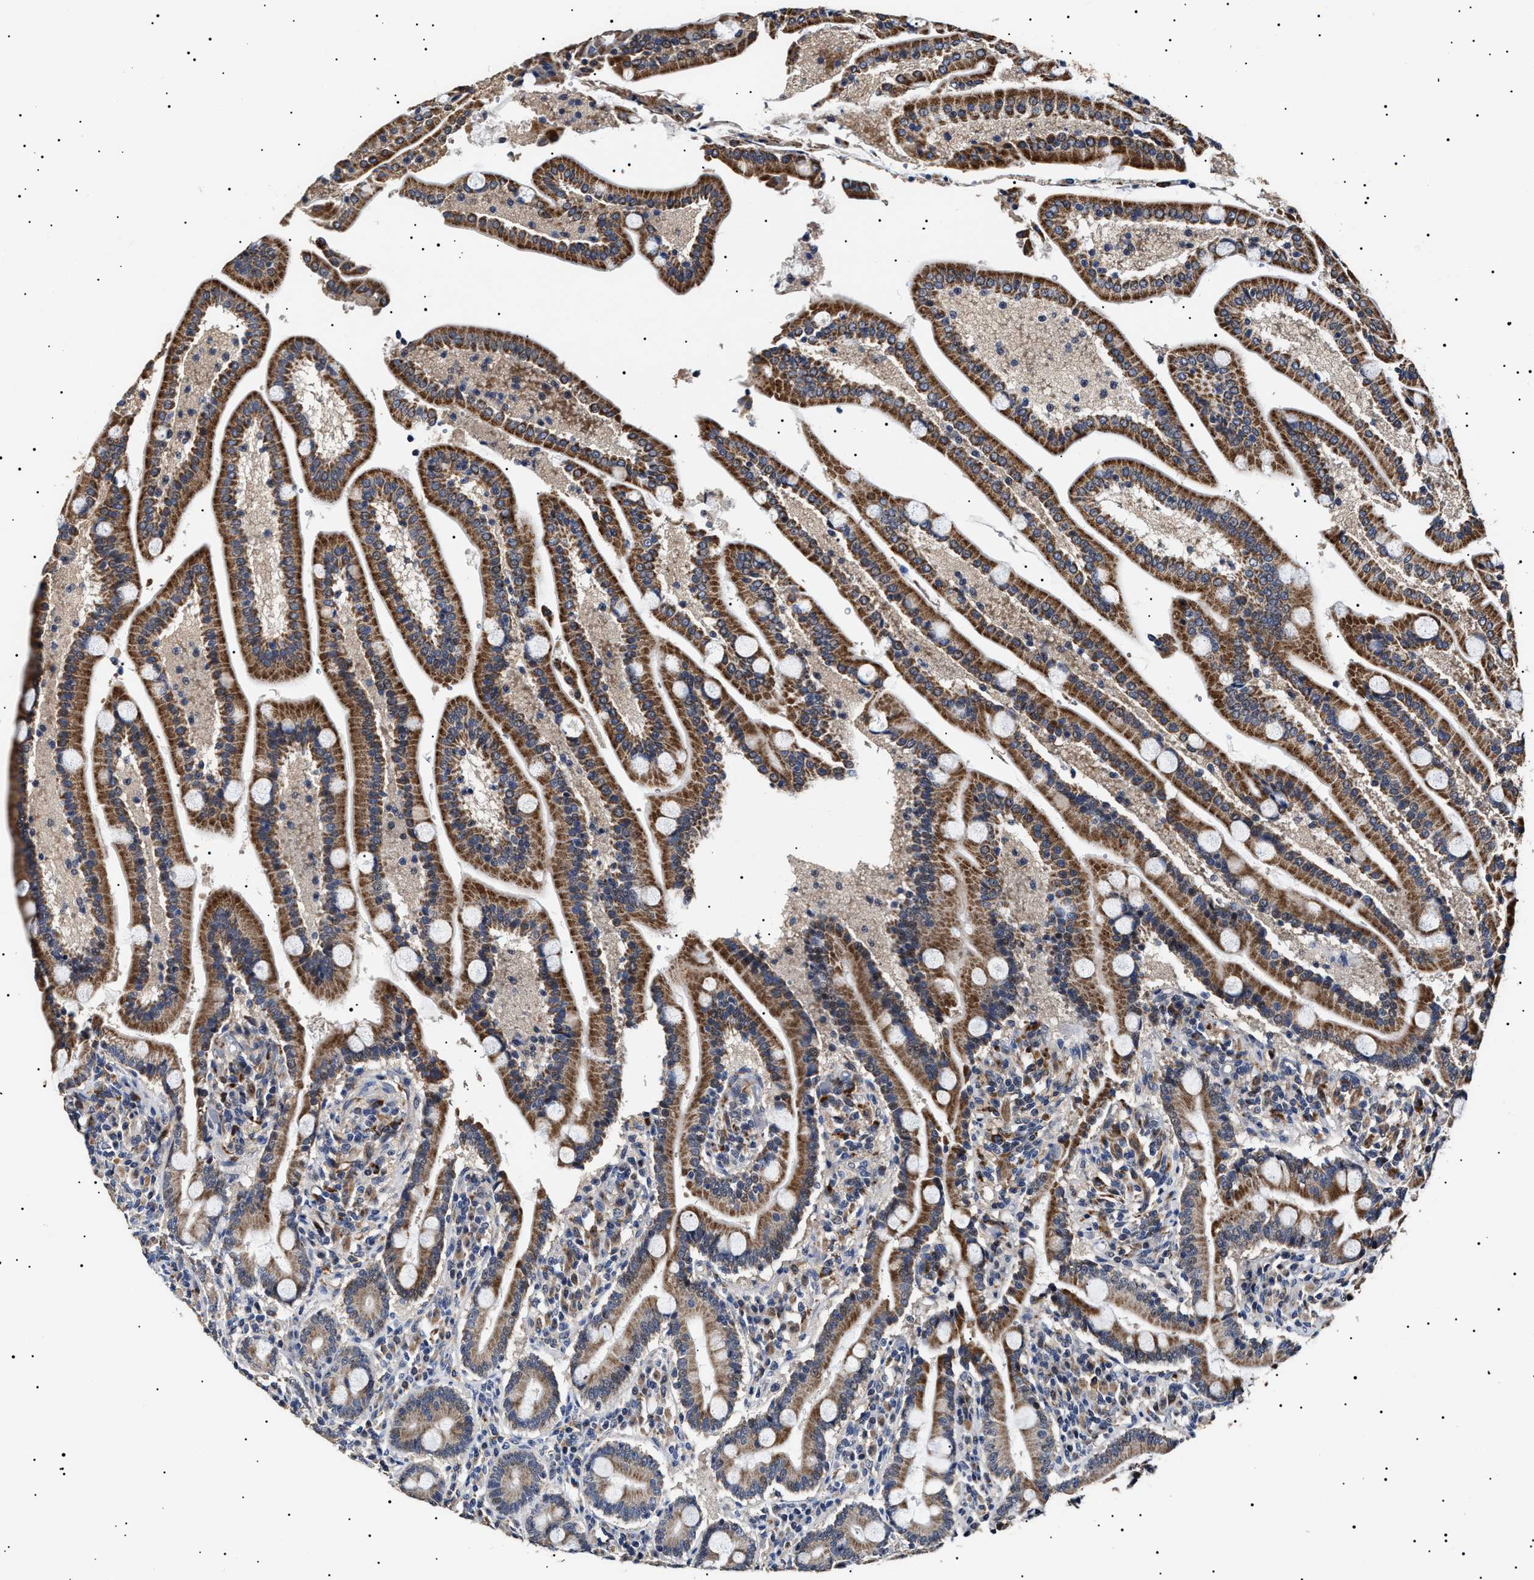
{"staining": {"intensity": "strong", "quantity": ">75%", "location": "cytoplasmic/membranous"}, "tissue": "duodenum", "cell_type": "Glandular cells", "image_type": "normal", "snomed": [{"axis": "morphology", "description": "Normal tissue, NOS"}, {"axis": "topography", "description": "Duodenum"}], "caption": "Duodenum stained with IHC exhibits strong cytoplasmic/membranous staining in approximately >75% of glandular cells. (Brightfield microscopy of DAB IHC at high magnification).", "gene": "RAB34", "patient": {"sex": "male", "age": 54}}